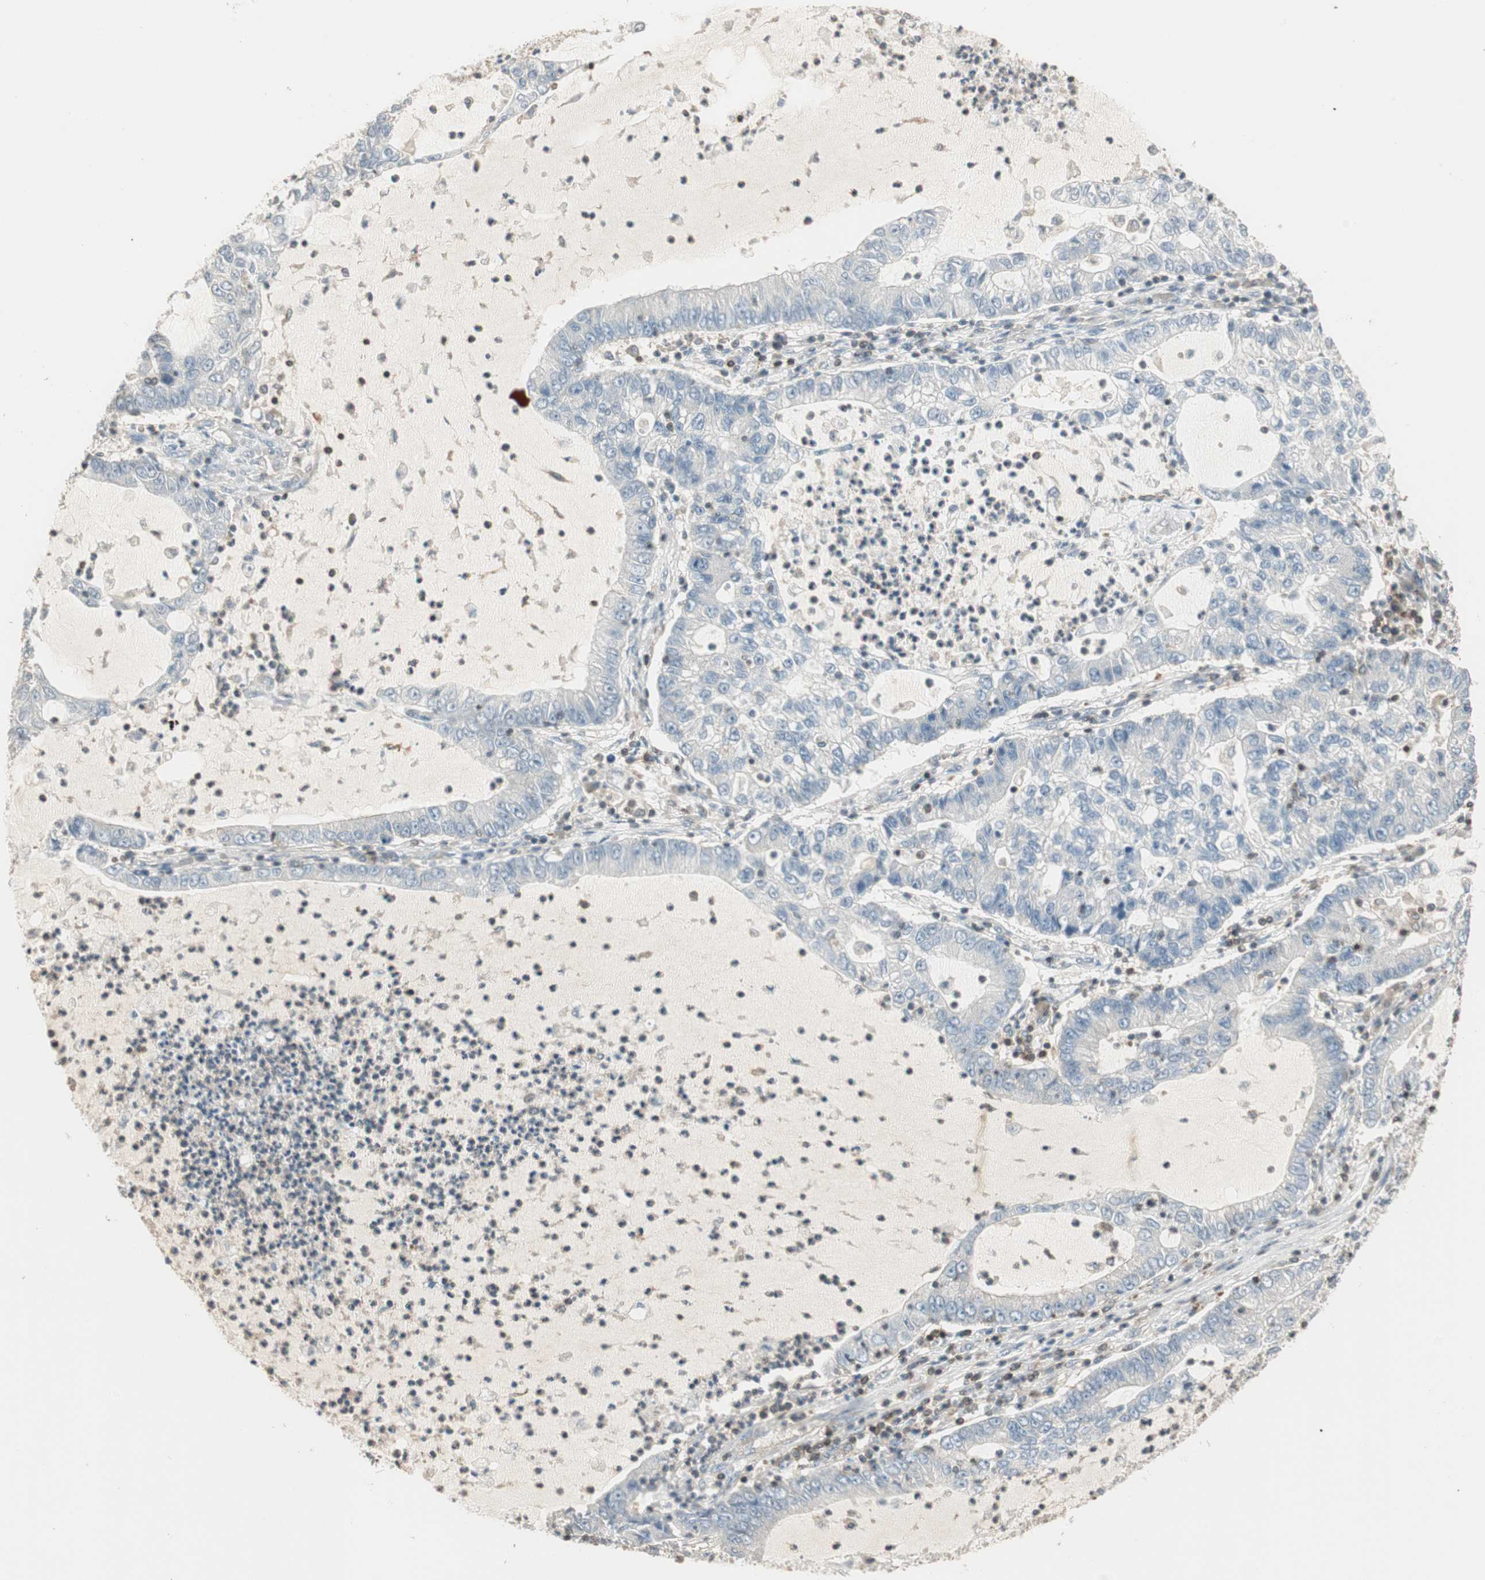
{"staining": {"intensity": "negative", "quantity": "none", "location": "none"}, "tissue": "lung cancer", "cell_type": "Tumor cells", "image_type": "cancer", "snomed": [{"axis": "morphology", "description": "Adenocarcinoma, NOS"}, {"axis": "topography", "description": "Lung"}], "caption": "This photomicrograph is of lung cancer stained with immunohistochemistry to label a protein in brown with the nuclei are counter-stained blue. There is no positivity in tumor cells.", "gene": "CRLF3", "patient": {"sex": "female", "age": 51}}